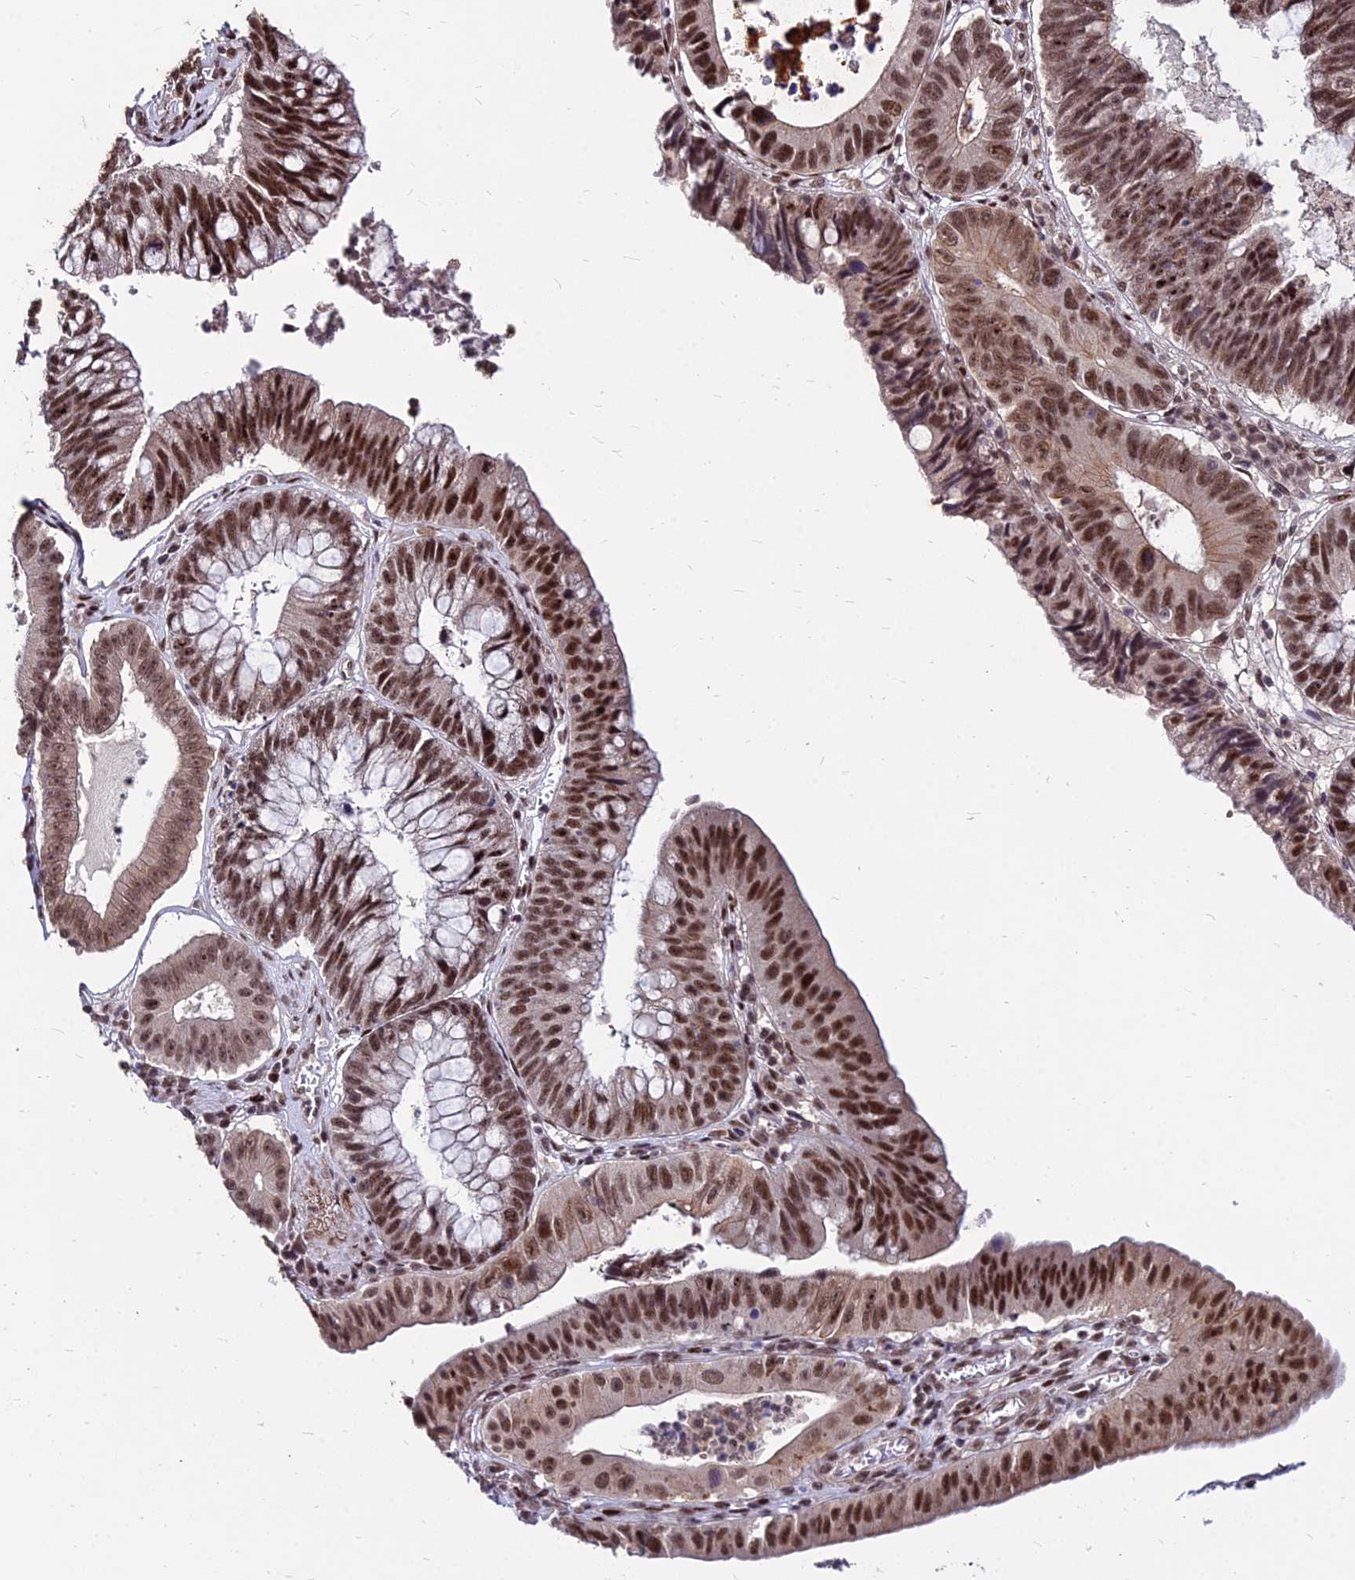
{"staining": {"intensity": "strong", "quantity": ">75%", "location": "nuclear"}, "tissue": "stomach cancer", "cell_type": "Tumor cells", "image_type": "cancer", "snomed": [{"axis": "morphology", "description": "Adenocarcinoma, NOS"}, {"axis": "topography", "description": "Stomach"}], "caption": "Stomach adenocarcinoma tissue displays strong nuclear expression in approximately >75% of tumor cells", "gene": "ZBED4", "patient": {"sex": "male", "age": 59}}